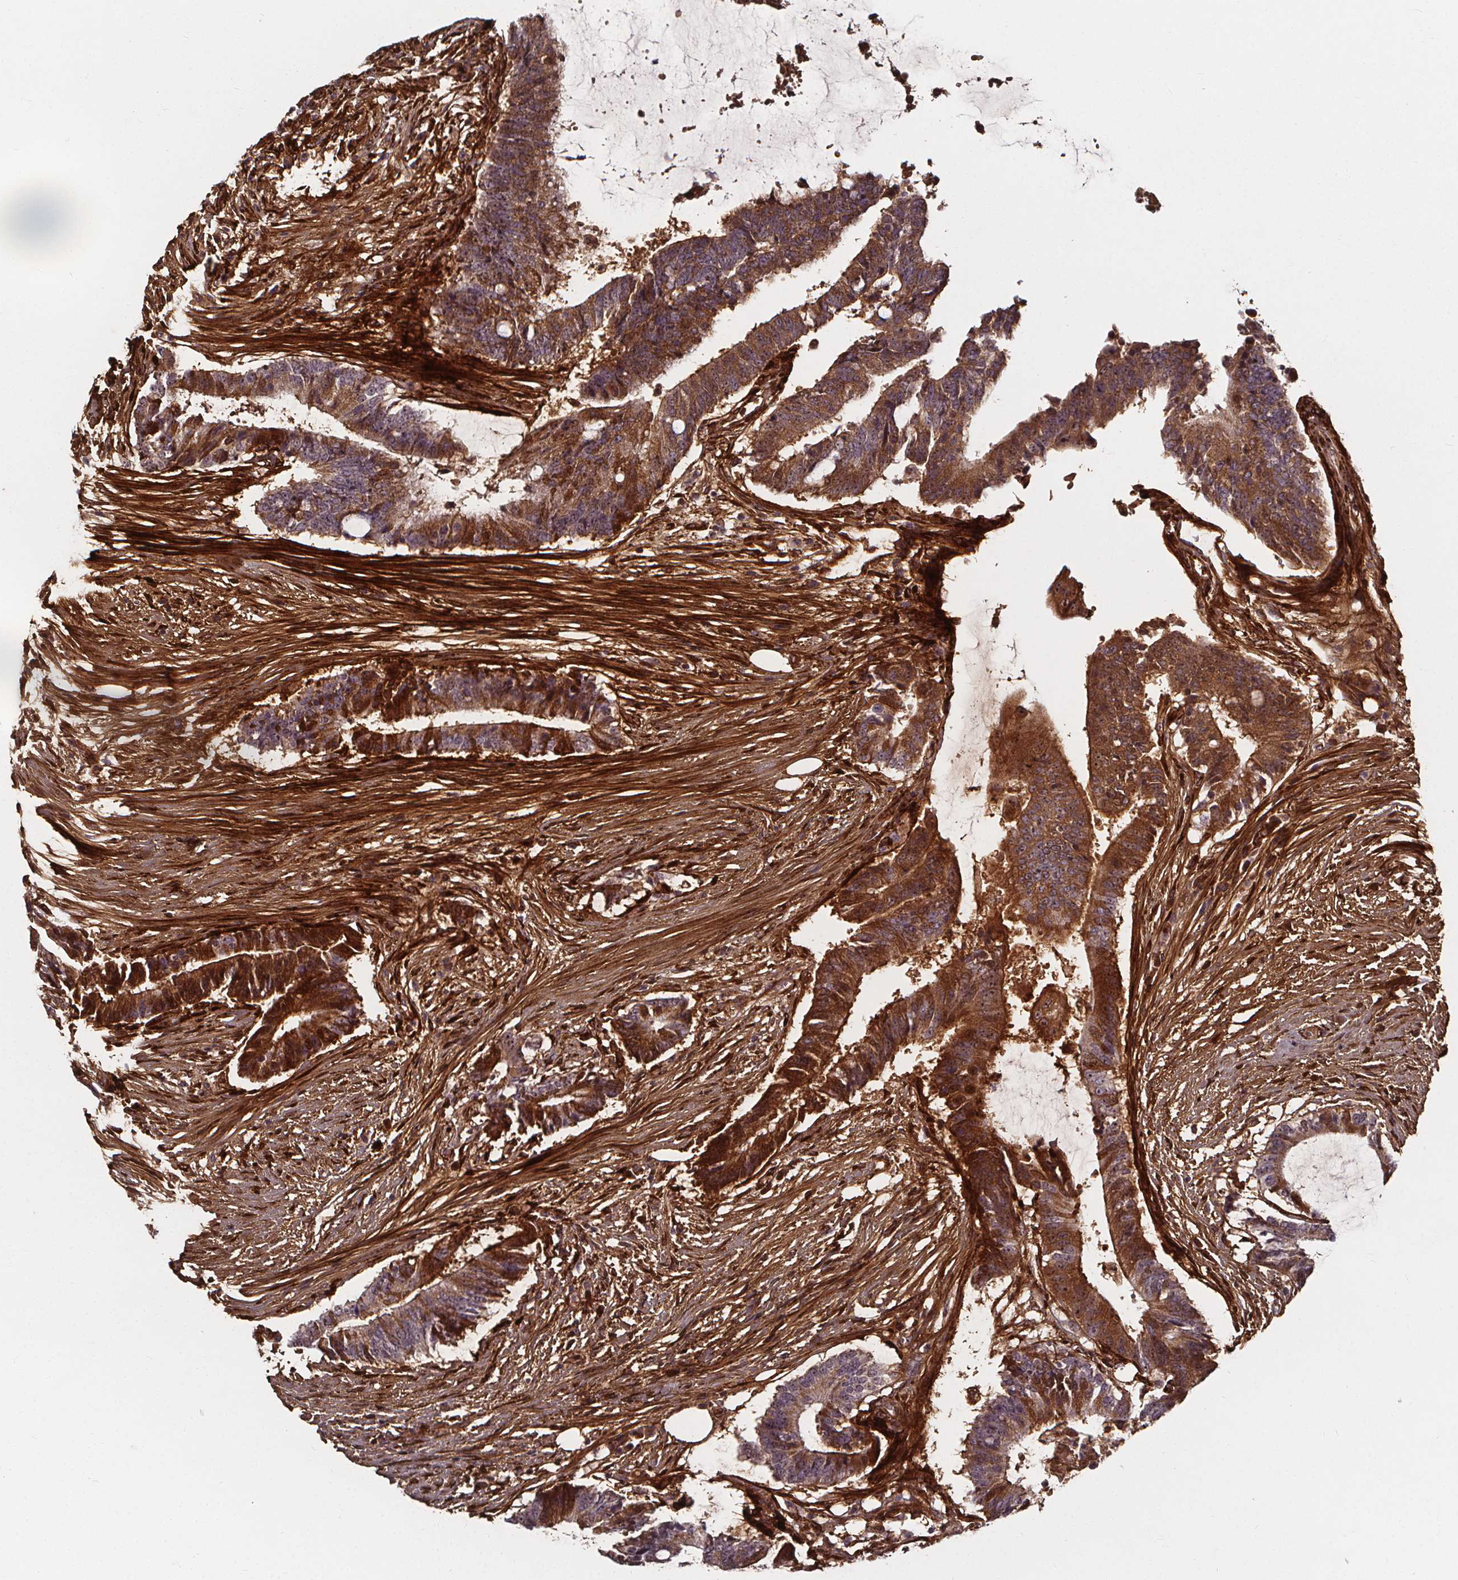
{"staining": {"intensity": "moderate", "quantity": ">75%", "location": "cytoplasmic/membranous"}, "tissue": "colorectal cancer", "cell_type": "Tumor cells", "image_type": "cancer", "snomed": [{"axis": "morphology", "description": "Adenocarcinoma, NOS"}, {"axis": "topography", "description": "Colon"}], "caption": "Approximately >75% of tumor cells in human colorectal adenocarcinoma show moderate cytoplasmic/membranous protein positivity as visualized by brown immunohistochemical staining.", "gene": "AEBP1", "patient": {"sex": "female", "age": 43}}